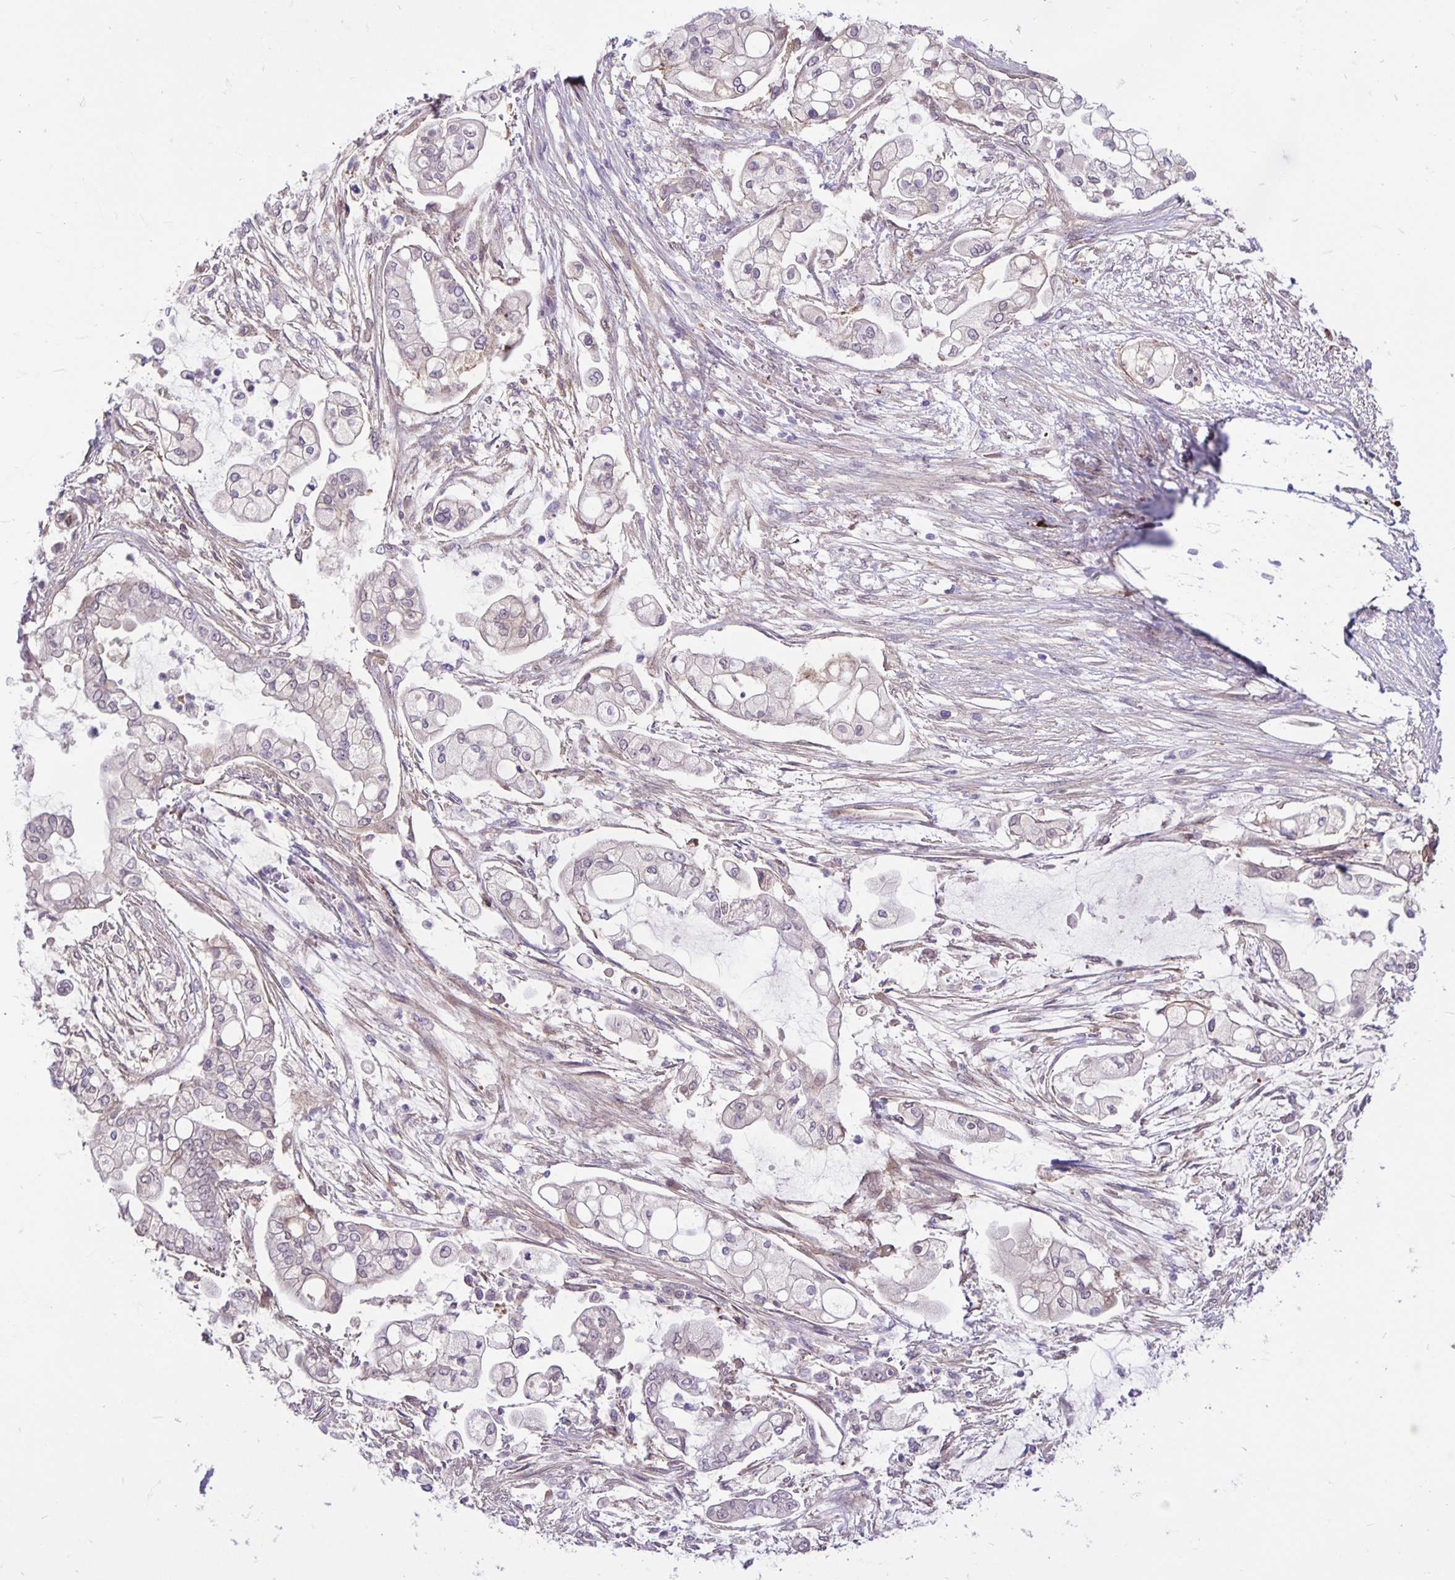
{"staining": {"intensity": "negative", "quantity": "none", "location": "none"}, "tissue": "pancreatic cancer", "cell_type": "Tumor cells", "image_type": "cancer", "snomed": [{"axis": "morphology", "description": "Adenocarcinoma, NOS"}, {"axis": "topography", "description": "Pancreas"}], "caption": "Tumor cells are negative for protein expression in human pancreatic cancer.", "gene": "TAX1BP3", "patient": {"sex": "female", "age": 69}}